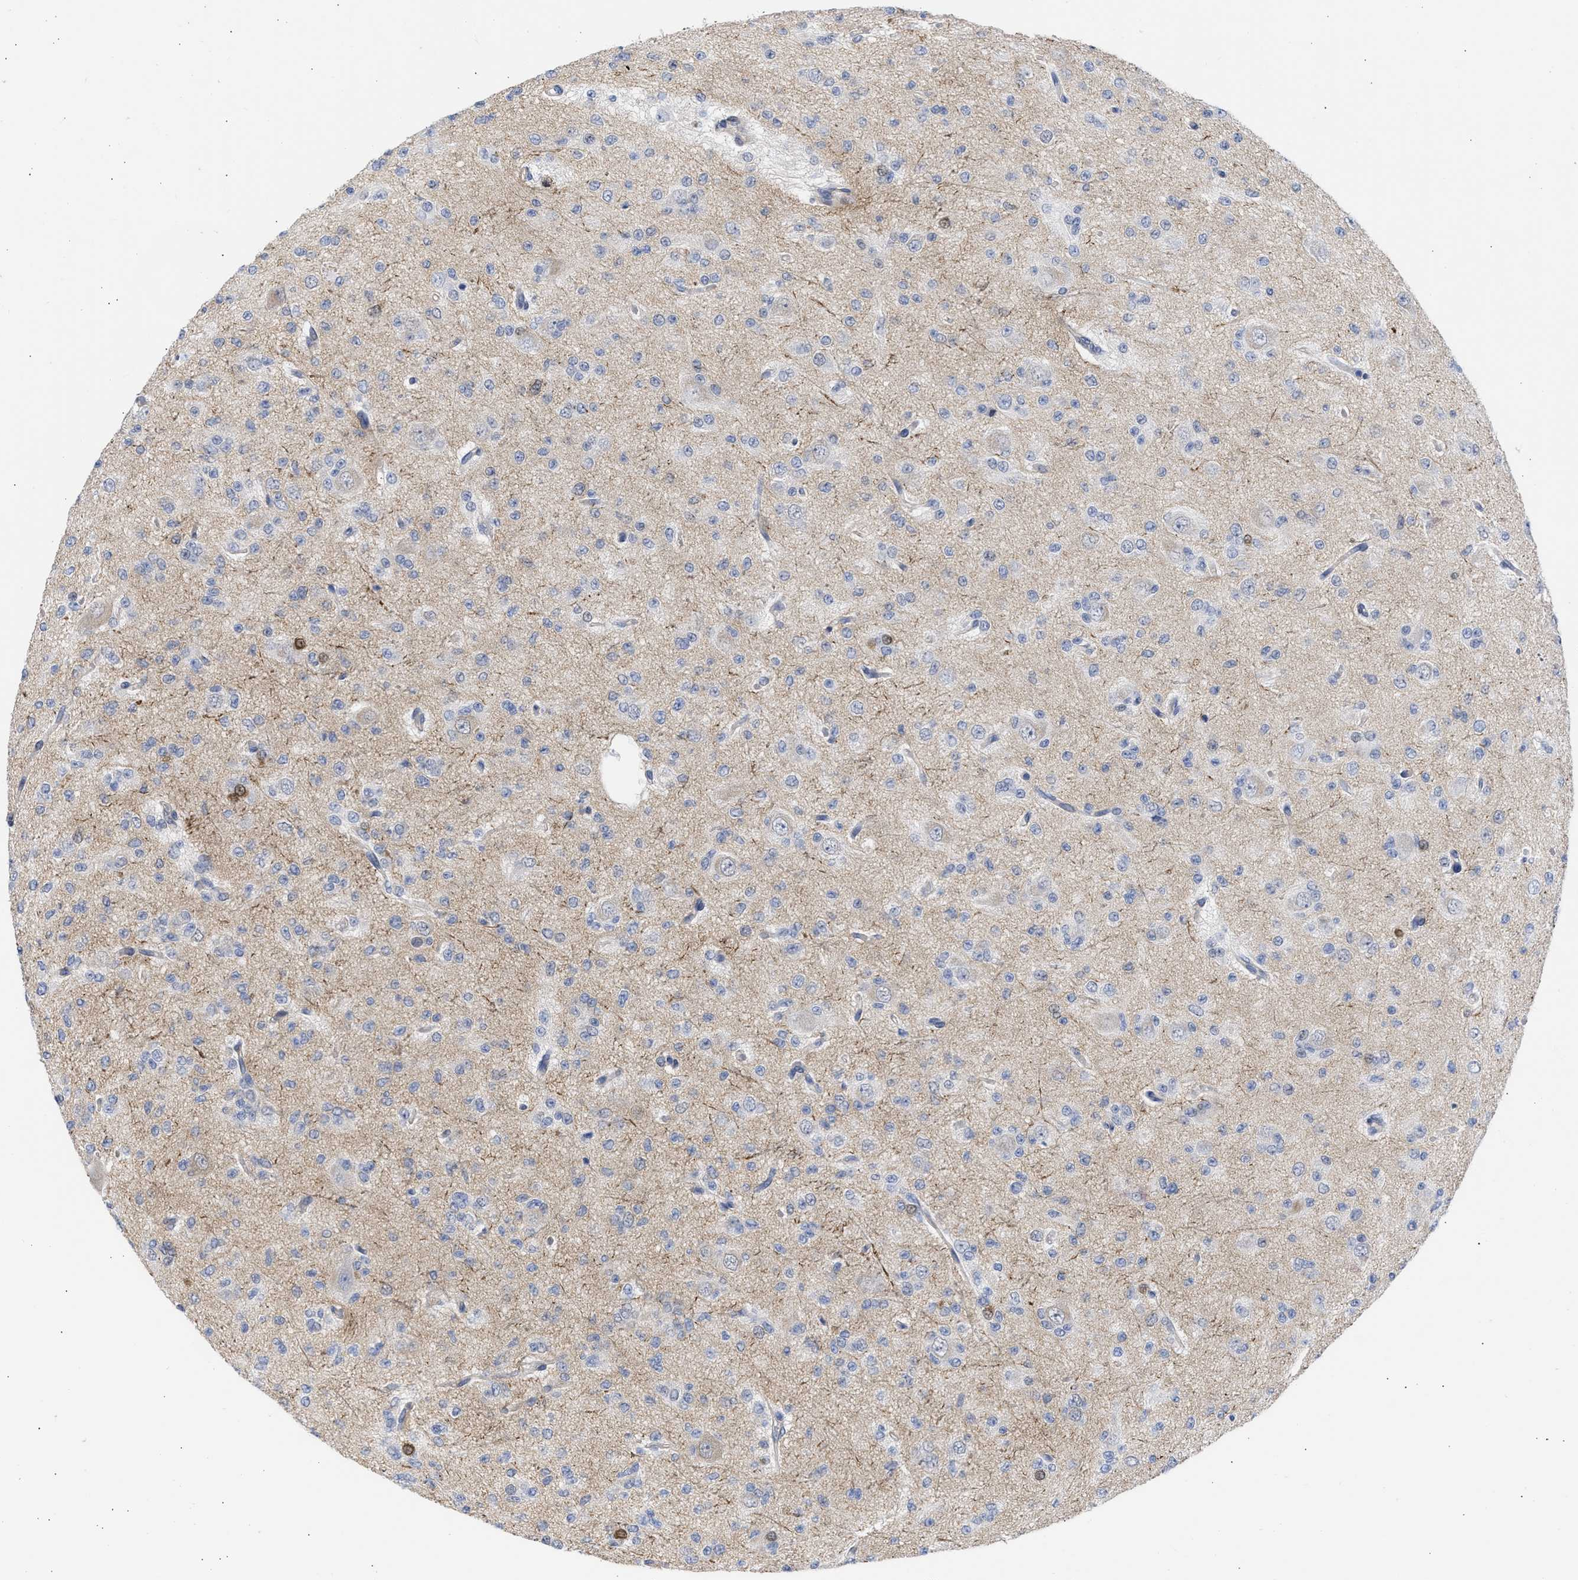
{"staining": {"intensity": "negative", "quantity": "none", "location": "none"}, "tissue": "glioma", "cell_type": "Tumor cells", "image_type": "cancer", "snomed": [{"axis": "morphology", "description": "Glioma, malignant, Low grade"}, {"axis": "topography", "description": "Brain"}], "caption": "Photomicrograph shows no protein staining in tumor cells of malignant glioma (low-grade) tissue.", "gene": "THRA", "patient": {"sex": "male", "age": 38}}